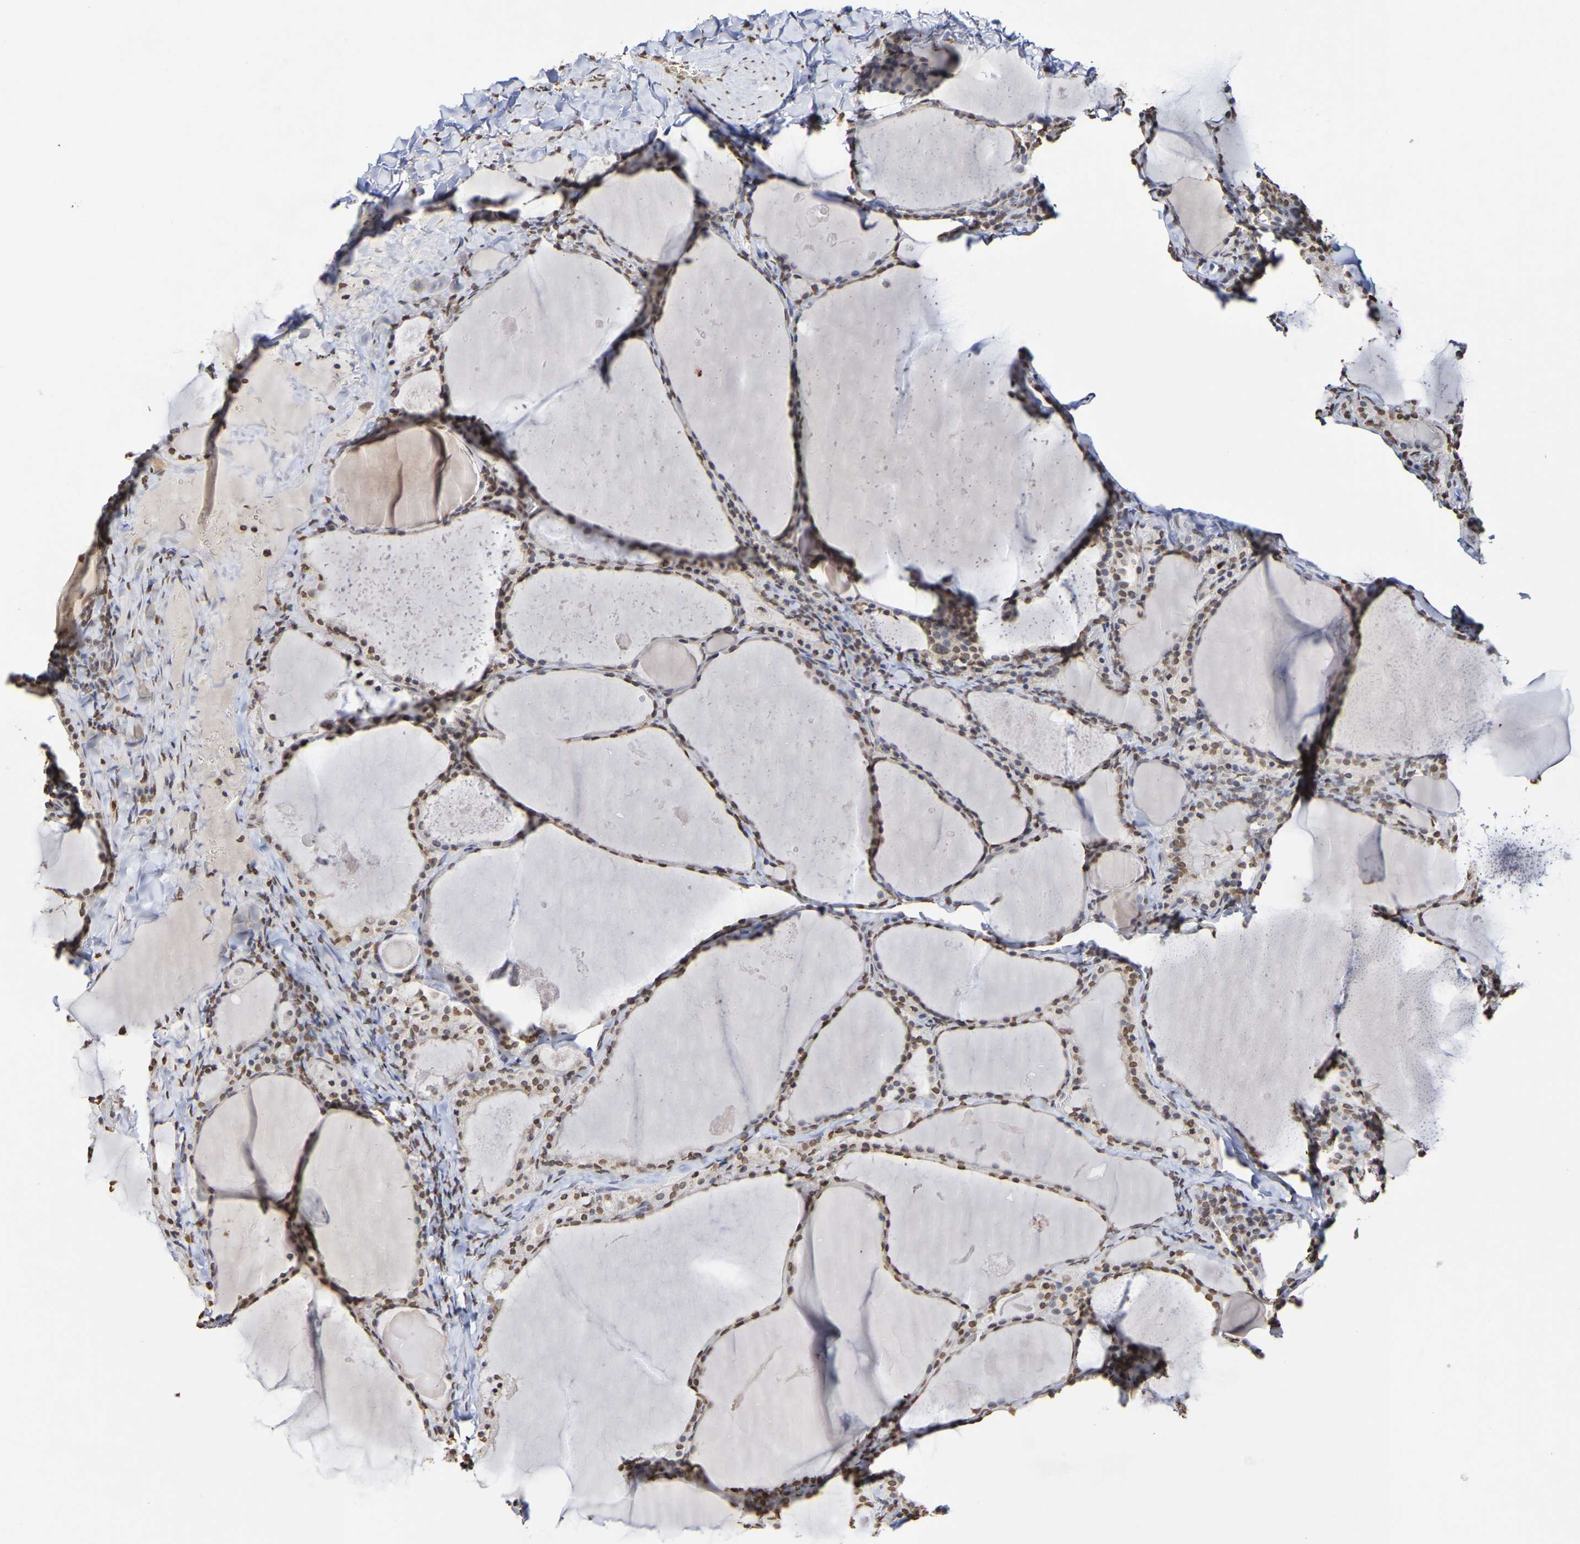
{"staining": {"intensity": "moderate", "quantity": ">75%", "location": "nuclear"}, "tissue": "thyroid cancer", "cell_type": "Tumor cells", "image_type": "cancer", "snomed": [{"axis": "morphology", "description": "Papillary adenocarcinoma, NOS"}, {"axis": "topography", "description": "Thyroid gland"}], "caption": "Immunohistochemical staining of thyroid cancer reveals medium levels of moderate nuclear staining in approximately >75% of tumor cells.", "gene": "ATF4", "patient": {"sex": "female", "age": 42}}